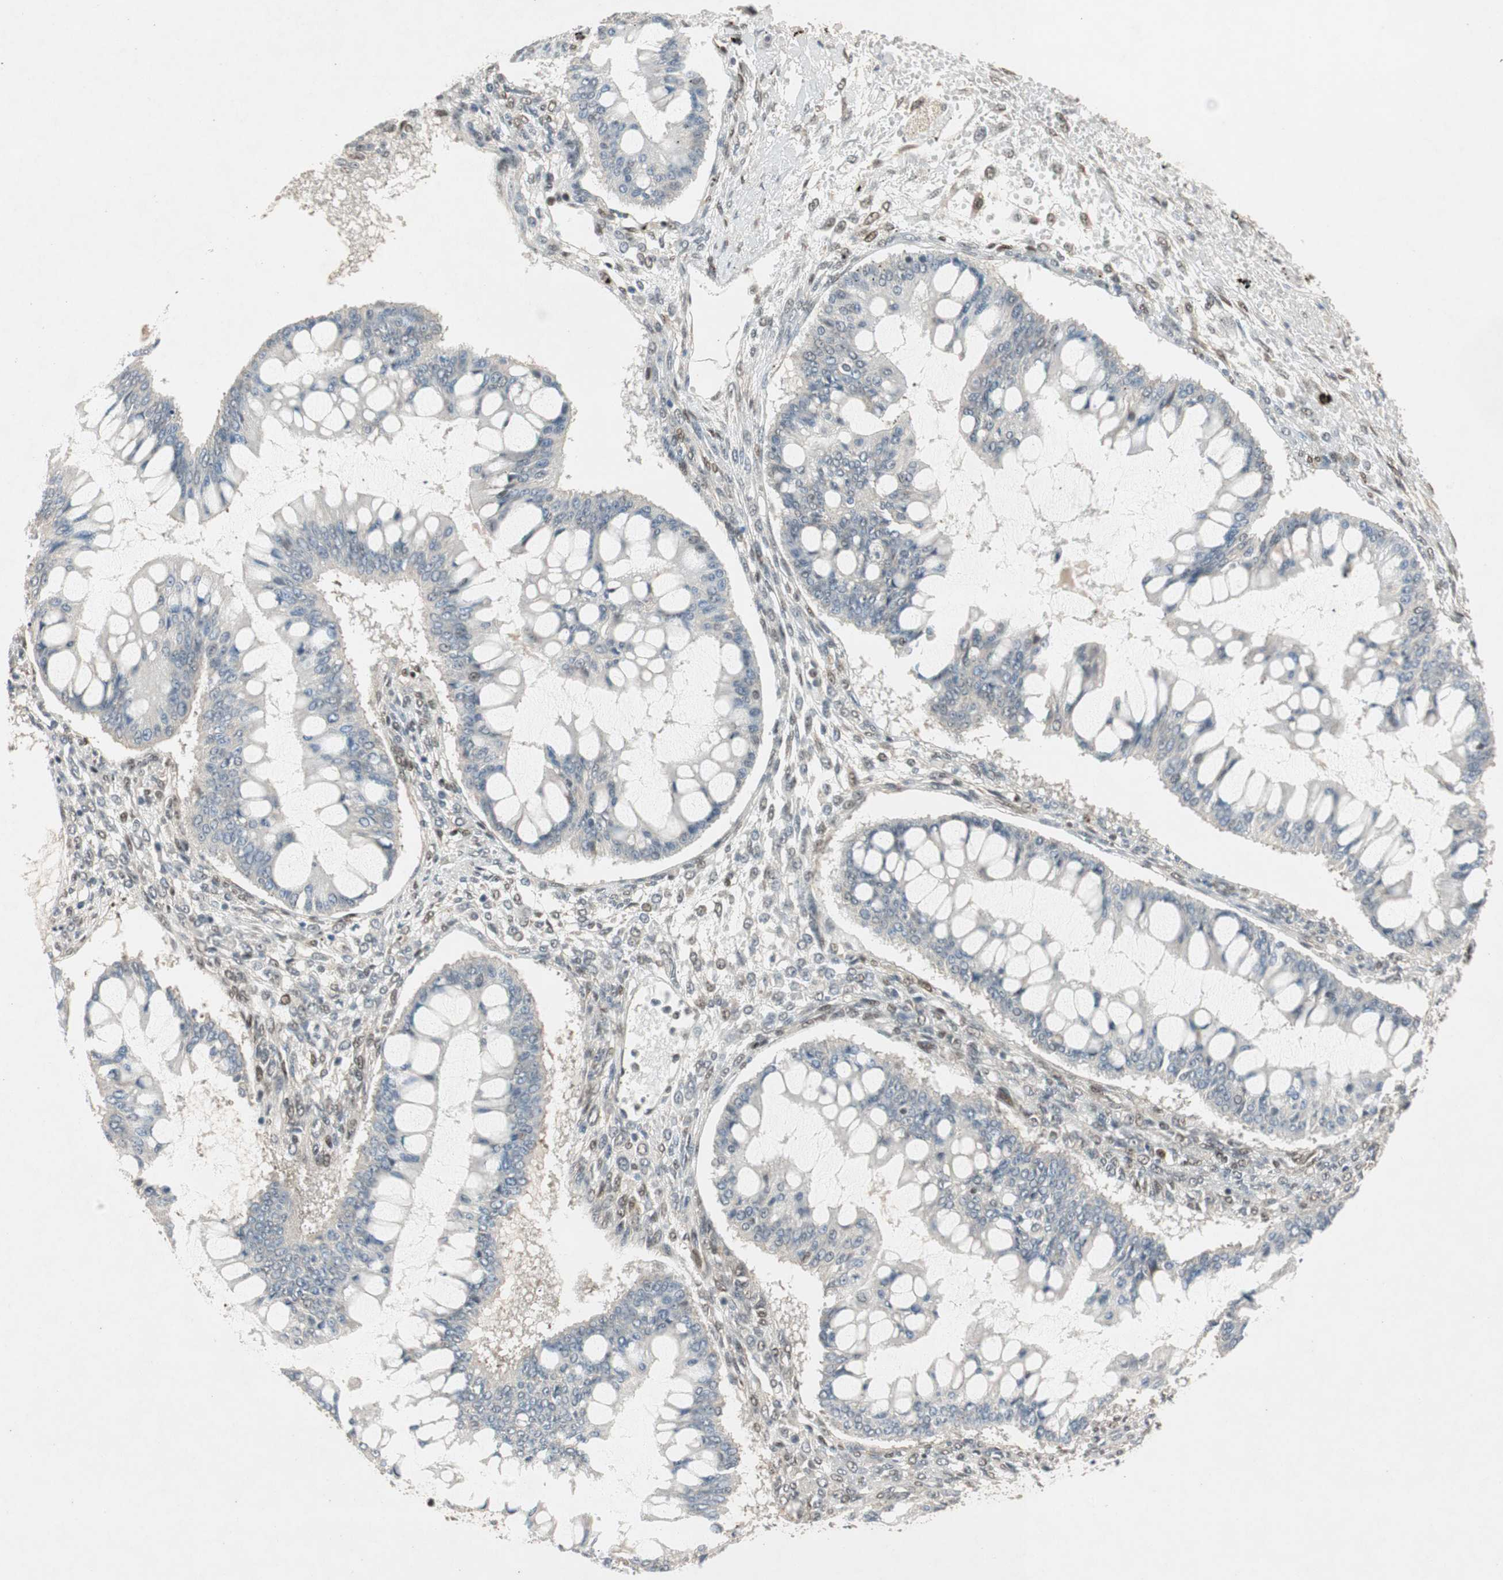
{"staining": {"intensity": "negative", "quantity": "none", "location": "none"}, "tissue": "ovarian cancer", "cell_type": "Tumor cells", "image_type": "cancer", "snomed": [{"axis": "morphology", "description": "Cystadenocarcinoma, mucinous, NOS"}, {"axis": "topography", "description": "Ovary"}], "caption": "Human ovarian mucinous cystadenocarcinoma stained for a protein using immunohistochemistry demonstrates no expression in tumor cells.", "gene": "NCBP3", "patient": {"sex": "female", "age": 73}}